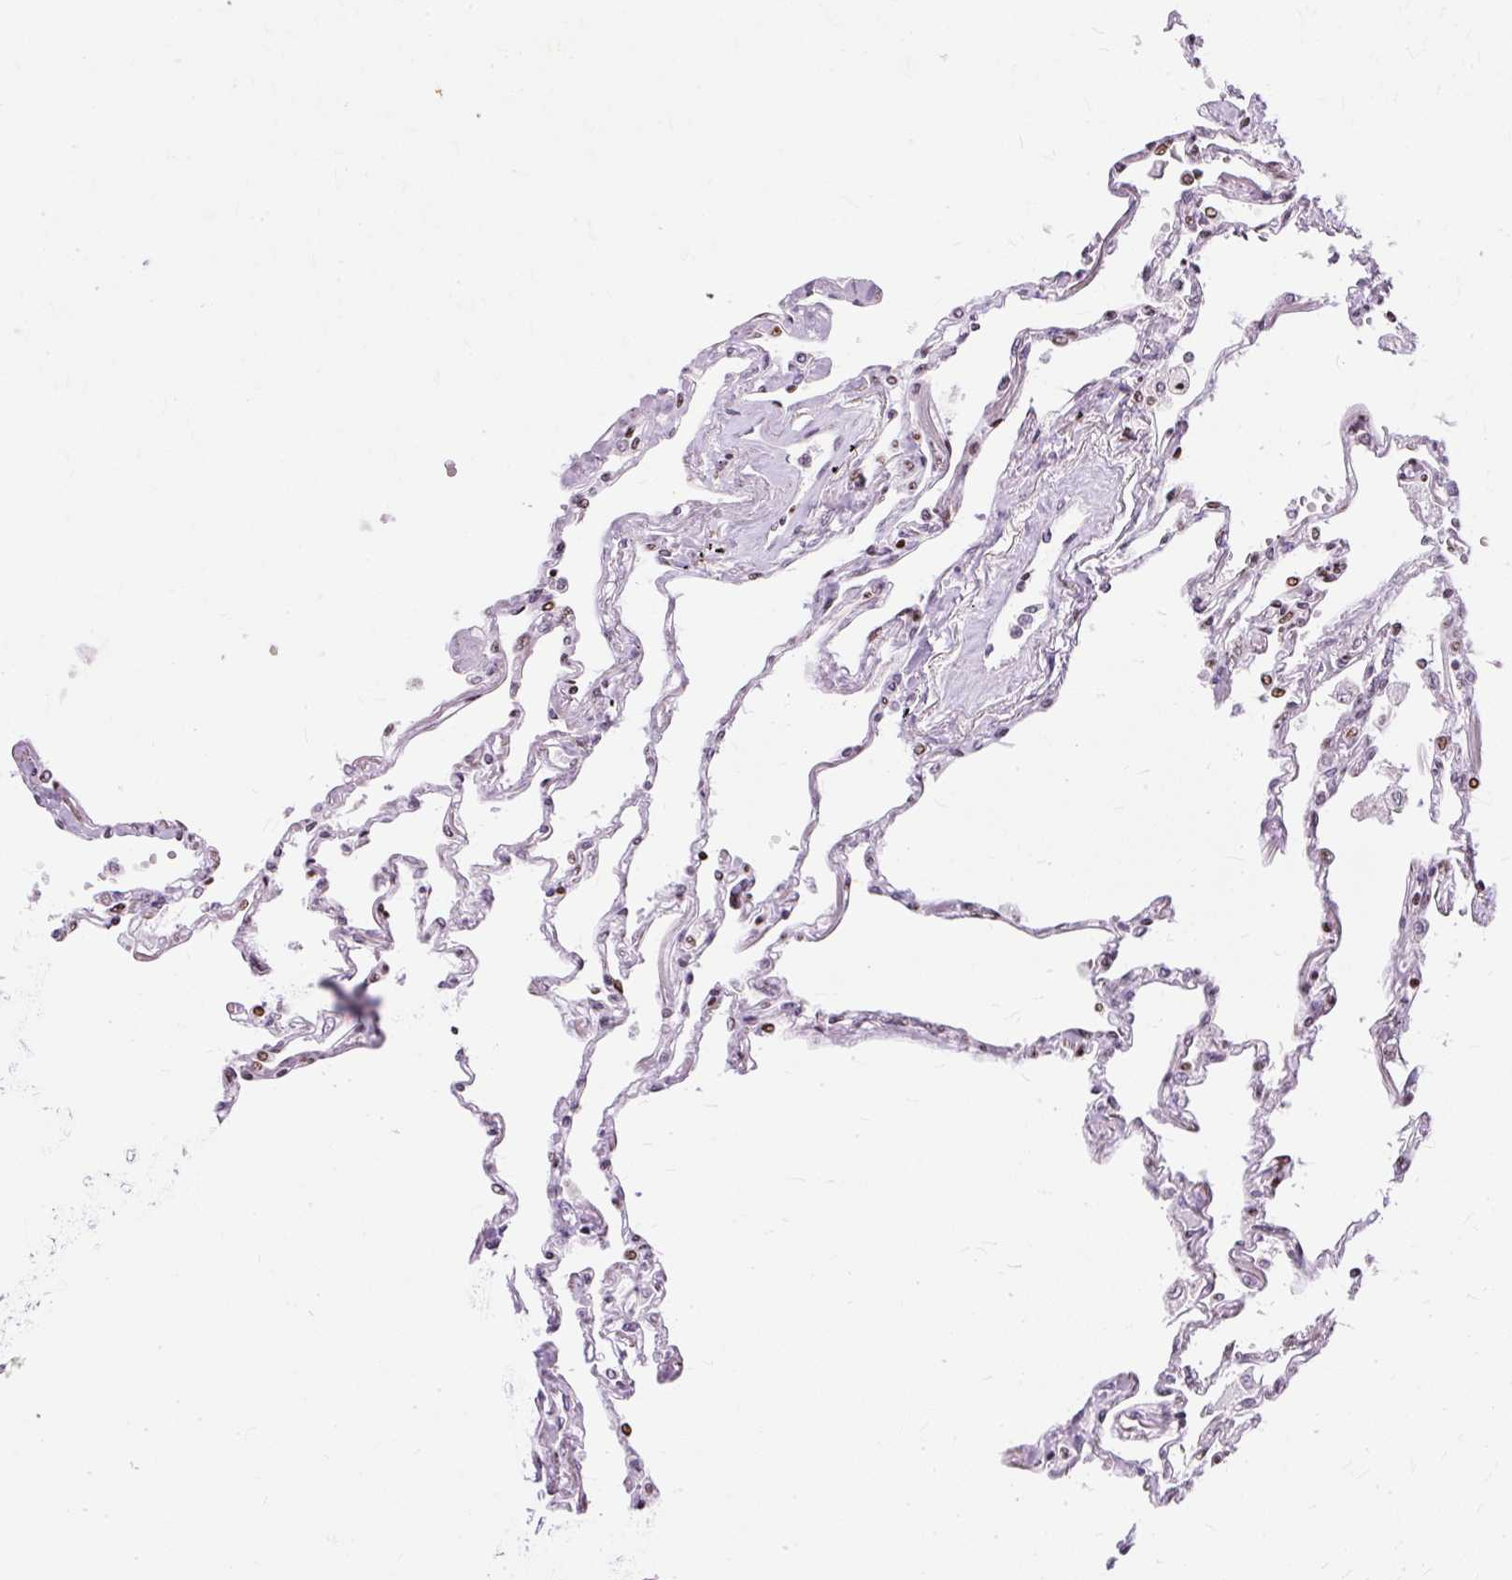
{"staining": {"intensity": "moderate", "quantity": "25%-75%", "location": "nuclear"}, "tissue": "lung", "cell_type": "Alveolar cells", "image_type": "normal", "snomed": [{"axis": "morphology", "description": "Normal tissue, NOS"}, {"axis": "topography", "description": "Lung"}], "caption": "An immunohistochemistry (IHC) micrograph of unremarkable tissue is shown. Protein staining in brown labels moderate nuclear positivity in lung within alveolar cells. The staining was performed using DAB (3,3'-diaminobenzidine), with brown indicating positive protein expression. Nuclei are stained blue with hematoxylin.", "gene": "TMEM177", "patient": {"sex": "female", "age": 67}}